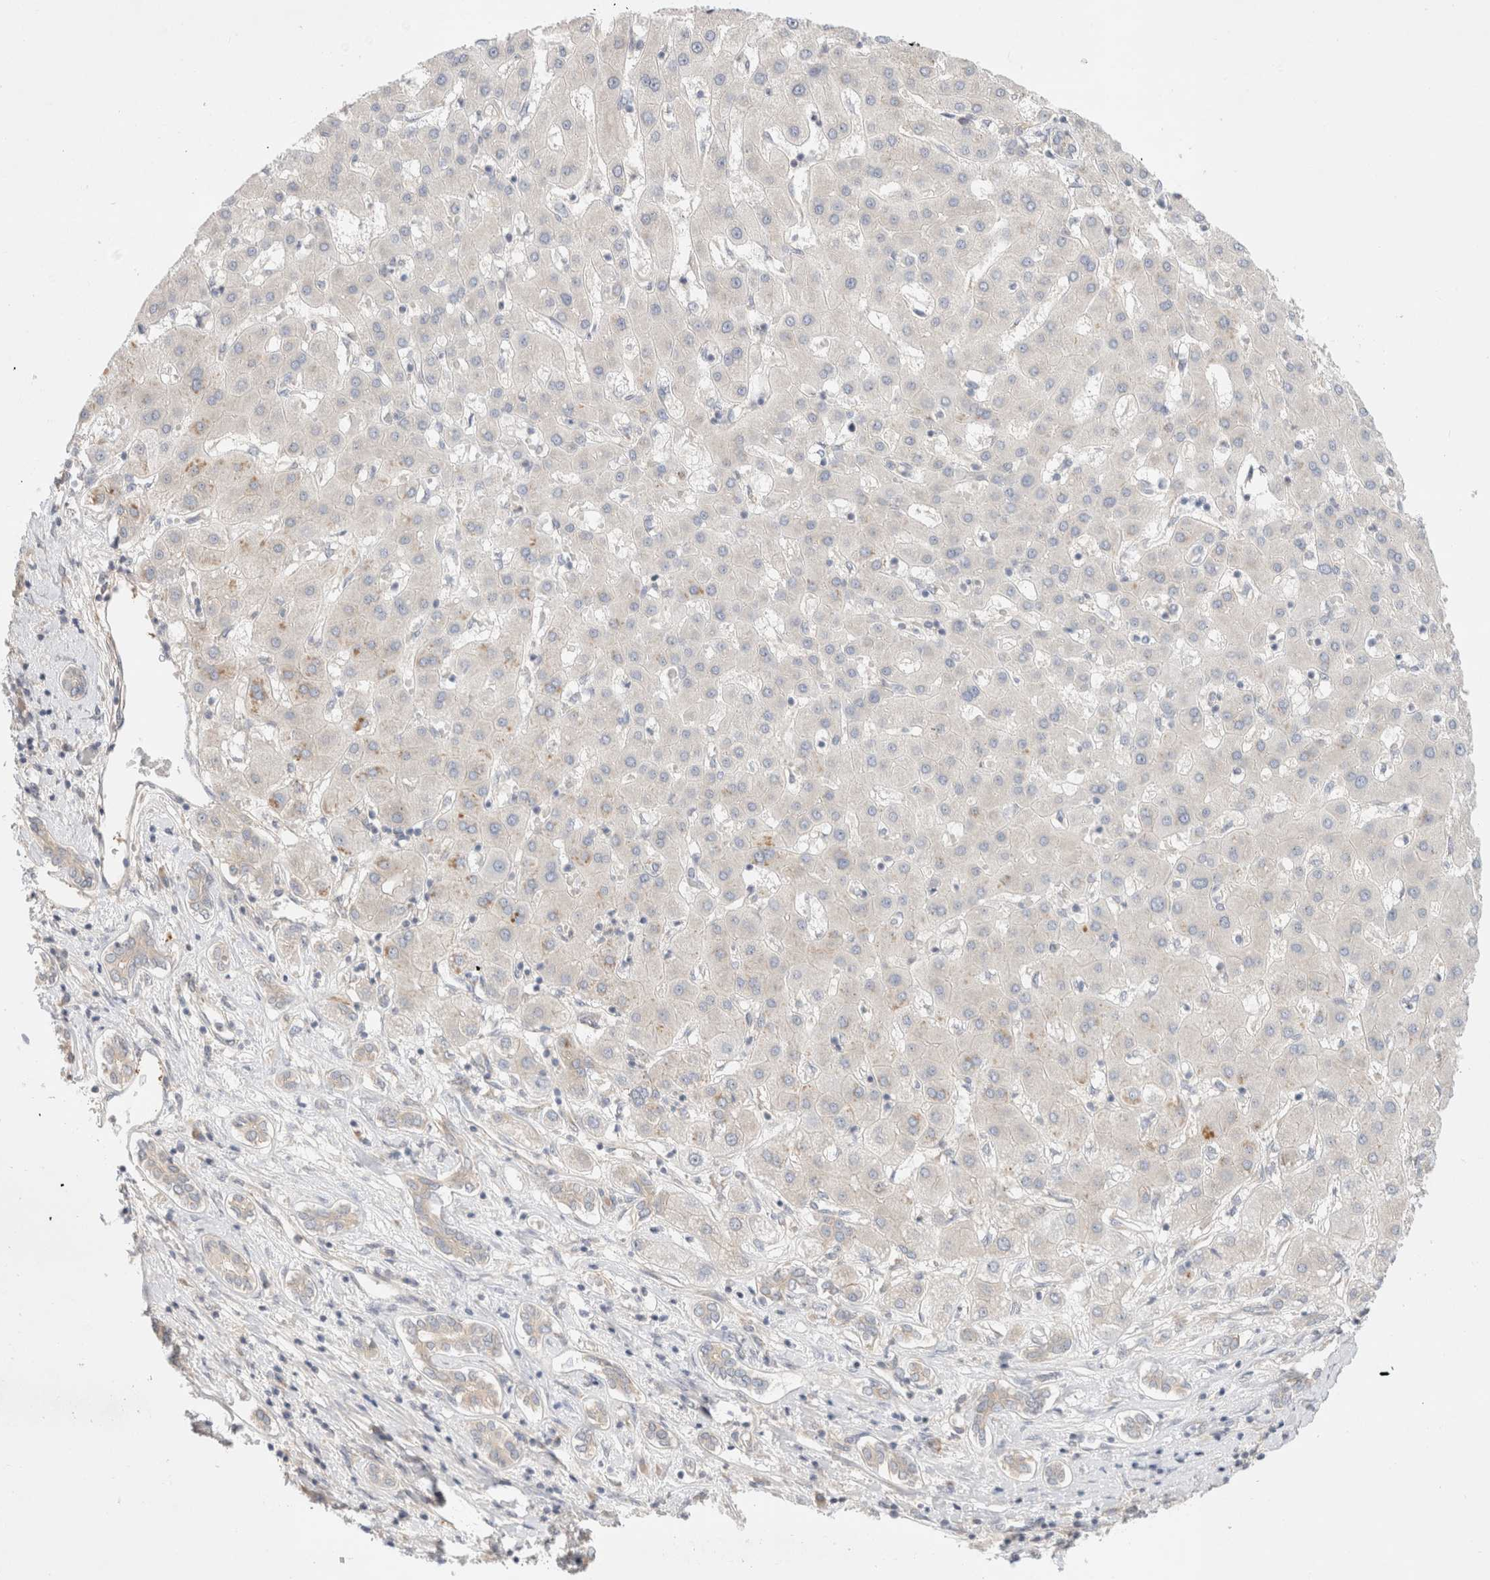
{"staining": {"intensity": "negative", "quantity": "none", "location": "none"}, "tissue": "liver cancer", "cell_type": "Tumor cells", "image_type": "cancer", "snomed": [{"axis": "morphology", "description": "Carcinoma, Hepatocellular, NOS"}, {"axis": "topography", "description": "Liver"}], "caption": "High power microscopy image of an immunohistochemistry (IHC) photomicrograph of liver hepatocellular carcinoma, revealing no significant staining in tumor cells. (DAB IHC with hematoxylin counter stain).", "gene": "MARK3", "patient": {"sex": "male", "age": 65}}